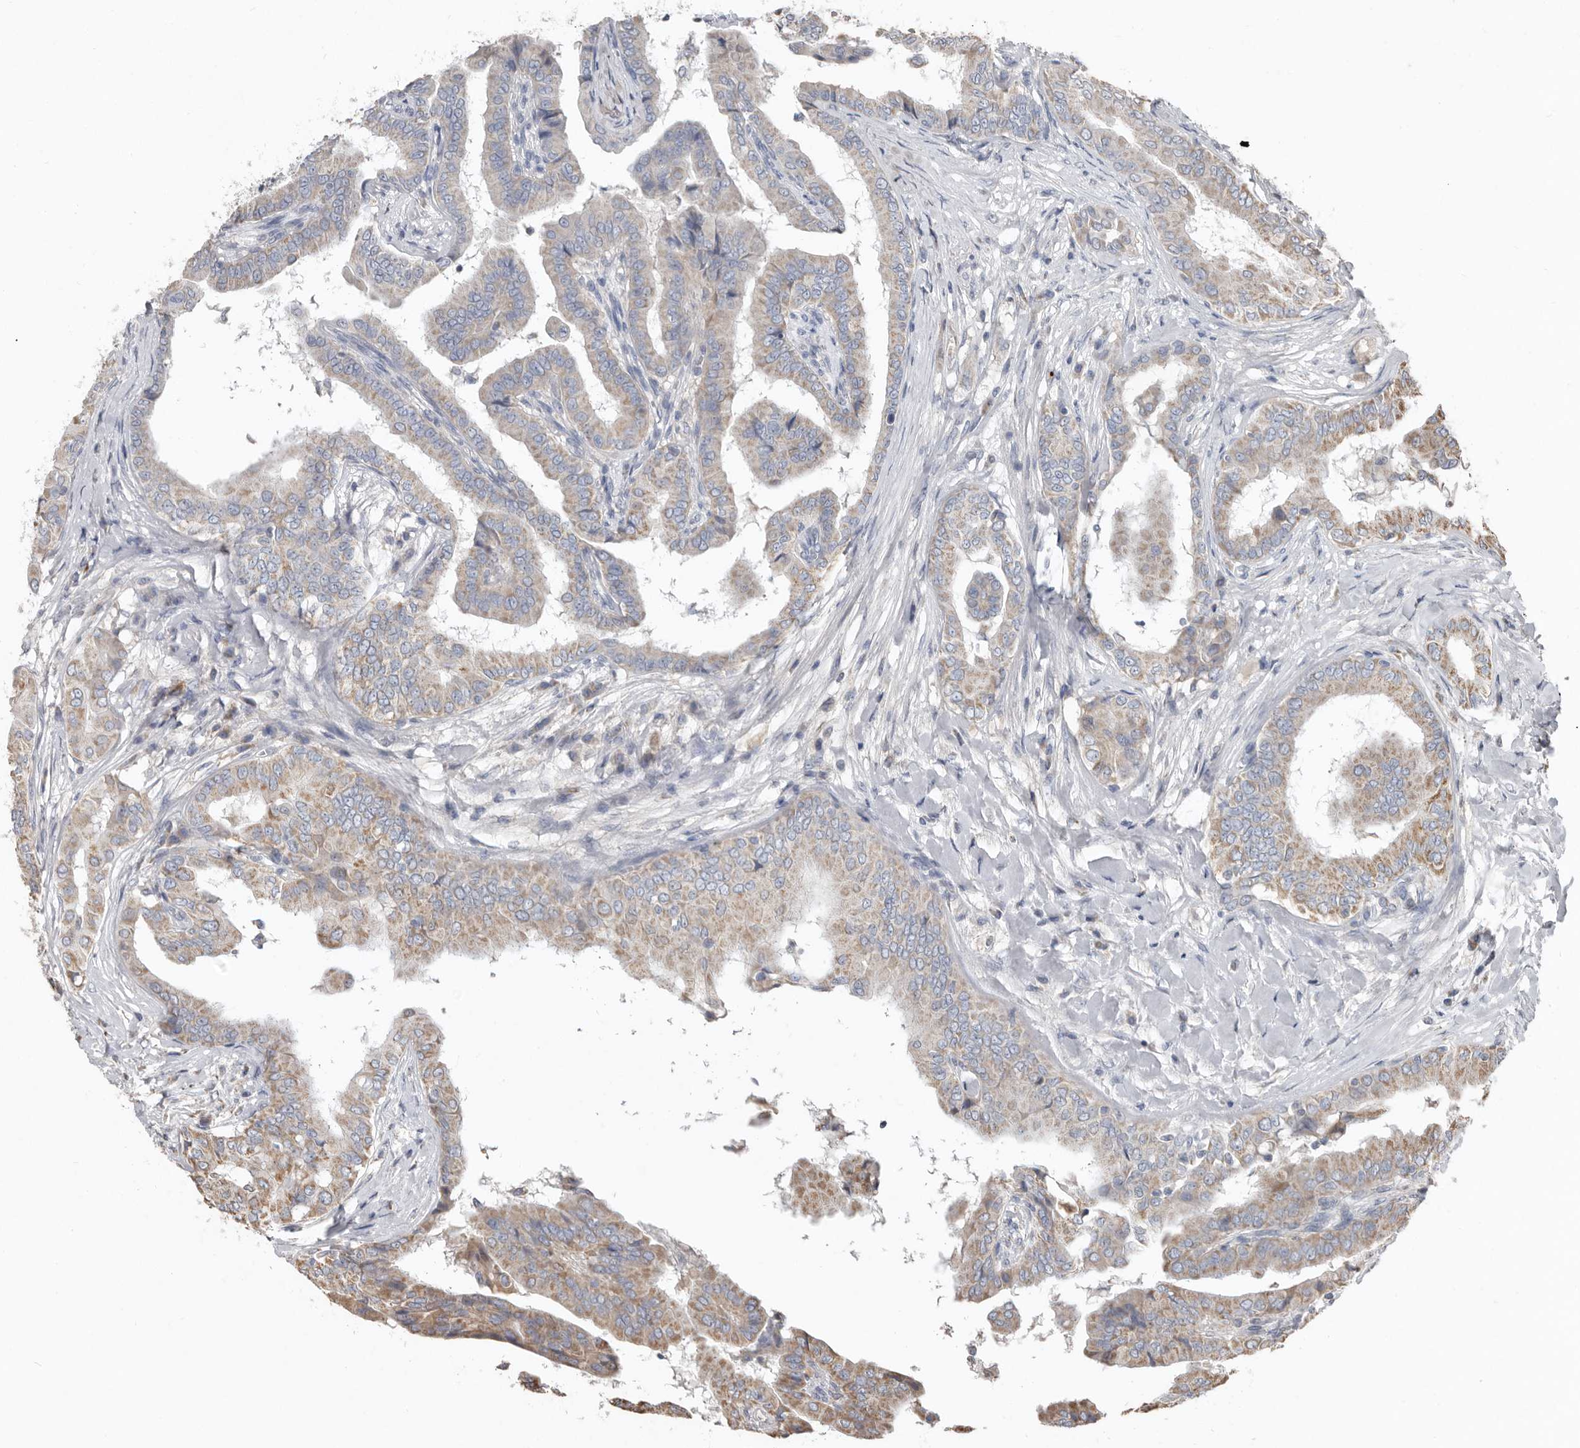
{"staining": {"intensity": "moderate", "quantity": "25%-75%", "location": "cytoplasmic/membranous"}, "tissue": "thyroid cancer", "cell_type": "Tumor cells", "image_type": "cancer", "snomed": [{"axis": "morphology", "description": "Papillary adenocarcinoma, NOS"}, {"axis": "topography", "description": "Thyroid gland"}], "caption": "Moderate cytoplasmic/membranous expression for a protein is present in approximately 25%-75% of tumor cells of thyroid papillary adenocarcinoma using immunohistochemistry (IHC).", "gene": "KIF26B", "patient": {"sex": "male", "age": 33}}